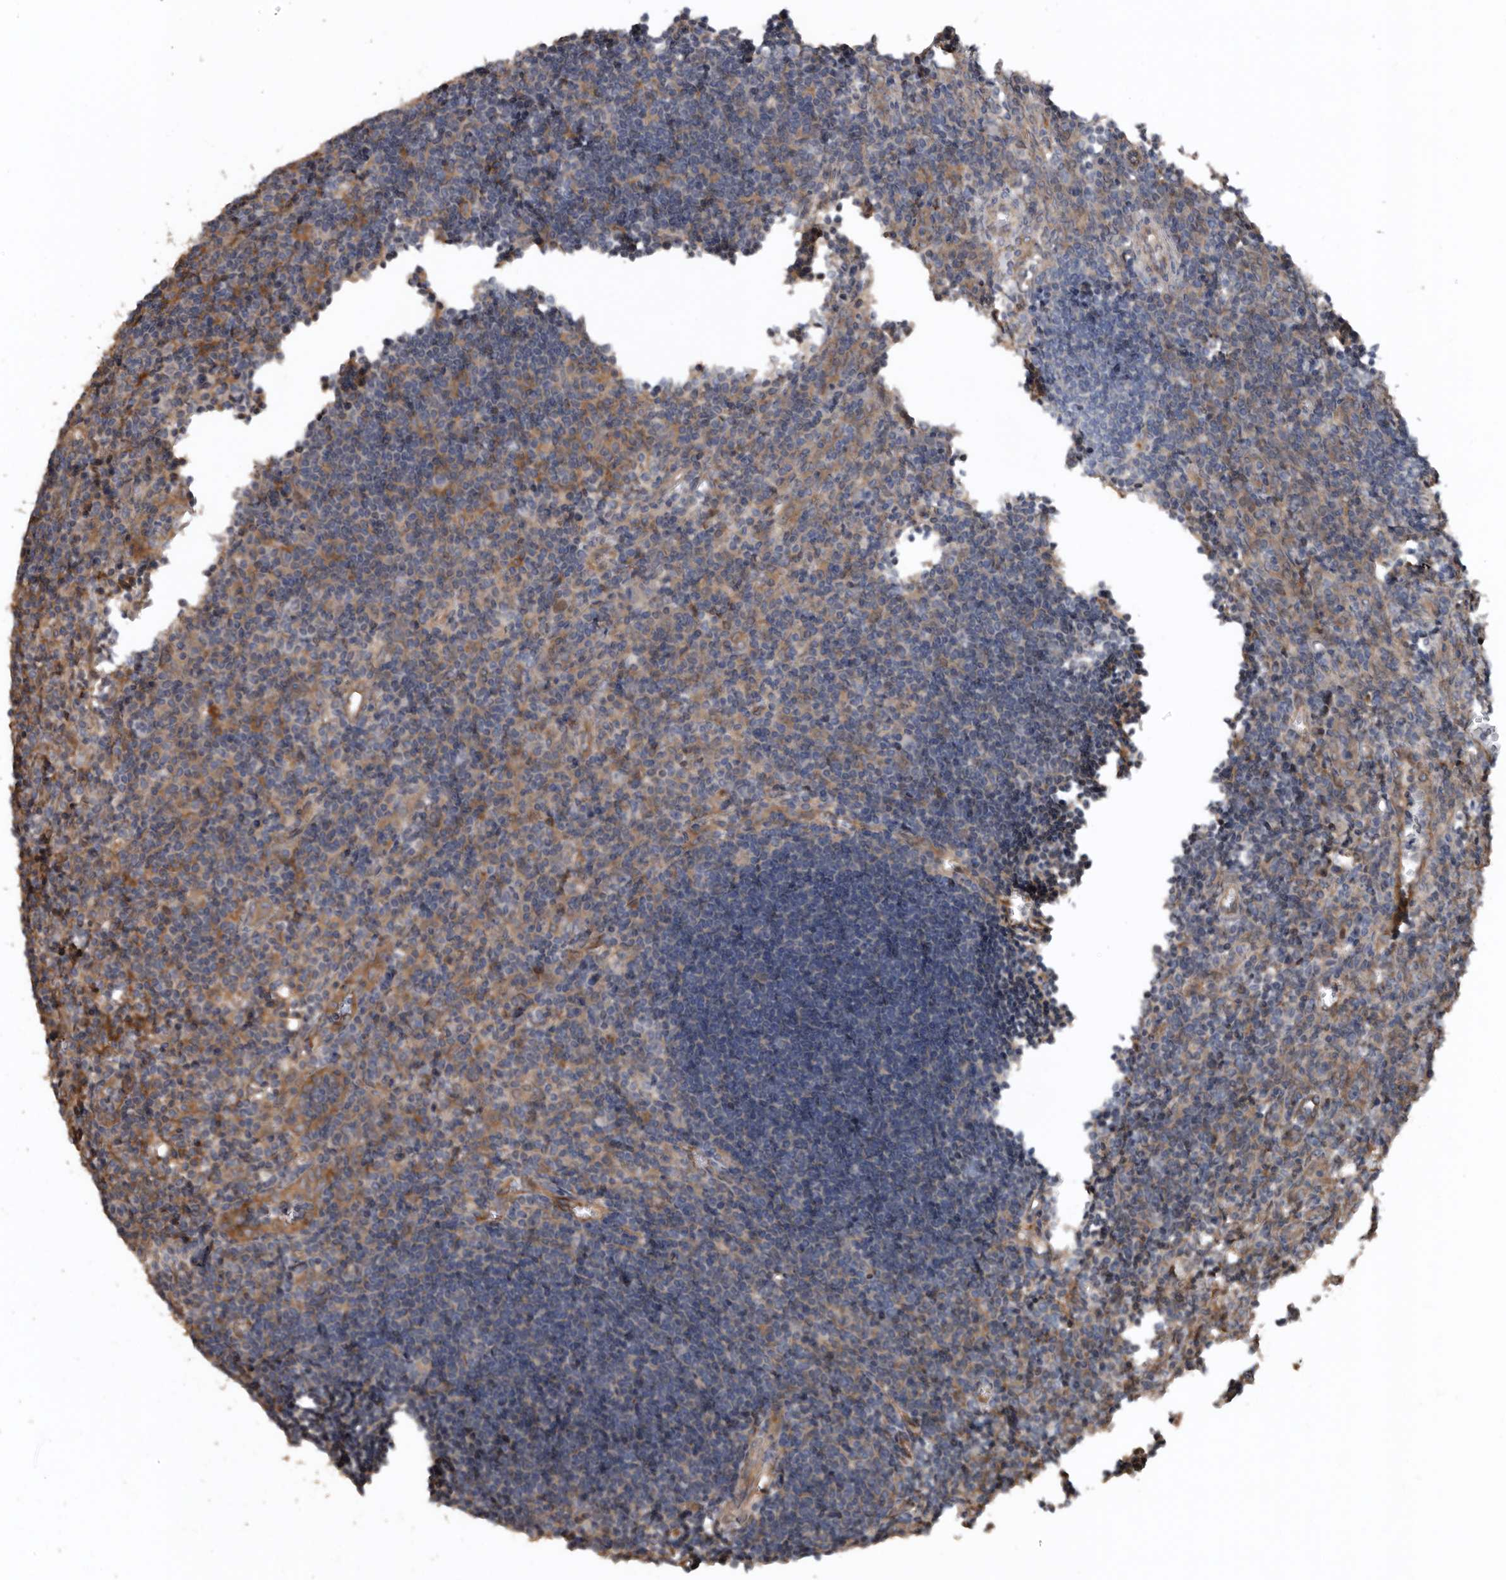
{"staining": {"intensity": "weak", "quantity": "25%-75%", "location": "cytoplasmic/membranous"}, "tissue": "lymph node", "cell_type": "Germinal center cells", "image_type": "normal", "snomed": [{"axis": "morphology", "description": "Normal tissue, NOS"}, {"axis": "morphology", "description": "Malignant melanoma, Metastatic site"}, {"axis": "topography", "description": "Lymph node"}], "caption": "Immunohistochemical staining of unremarkable human lymph node demonstrates weak cytoplasmic/membranous protein expression in approximately 25%-75% of germinal center cells. (DAB IHC, brown staining for protein, blue staining for nuclei).", "gene": "EXOC3L1", "patient": {"sex": "male", "age": 41}}